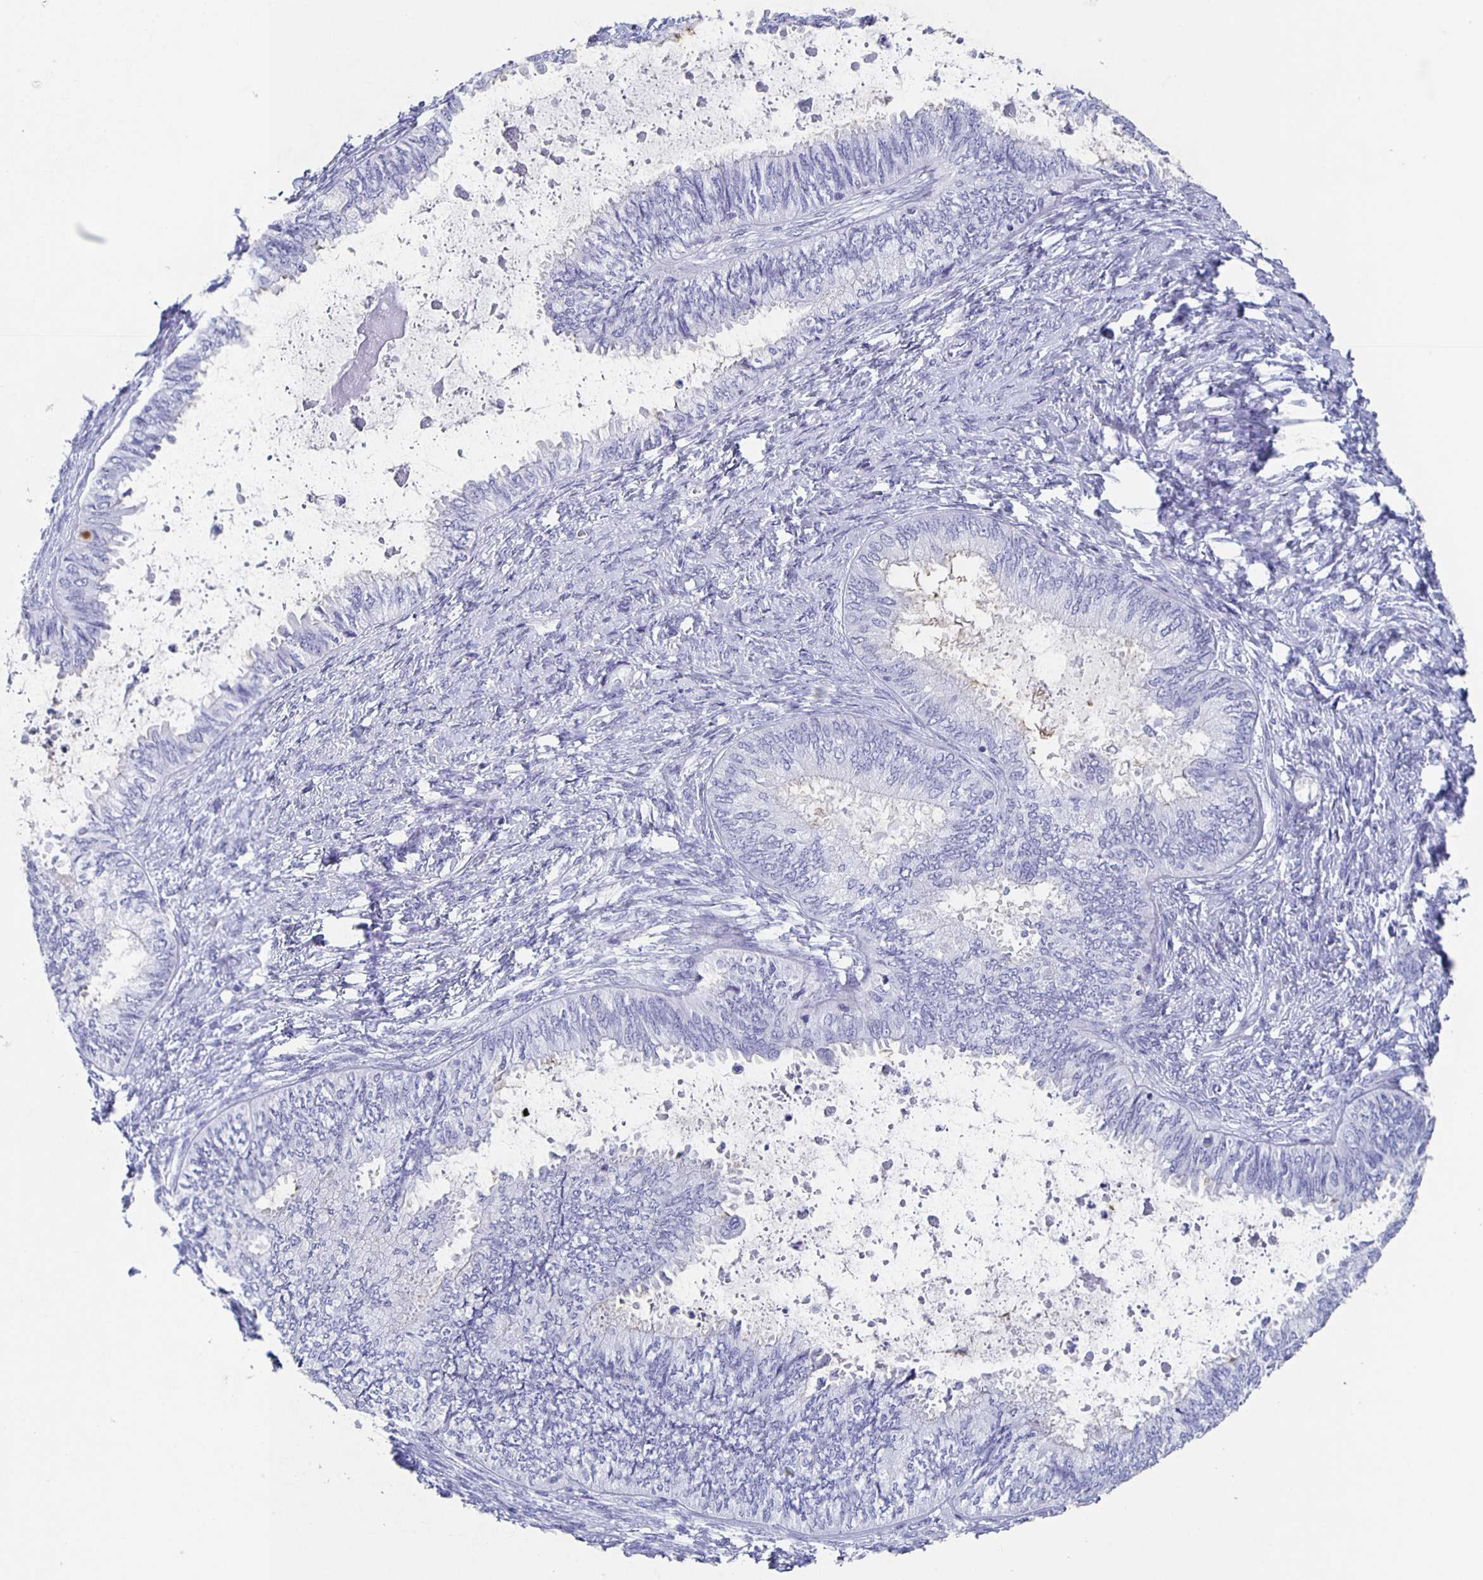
{"staining": {"intensity": "negative", "quantity": "none", "location": "none"}, "tissue": "ovarian cancer", "cell_type": "Tumor cells", "image_type": "cancer", "snomed": [{"axis": "morphology", "description": "Carcinoma, endometroid"}, {"axis": "topography", "description": "Ovary"}], "caption": "Tumor cells show no significant protein expression in ovarian cancer (endometroid carcinoma).", "gene": "SLC34A2", "patient": {"sex": "female", "age": 70}}